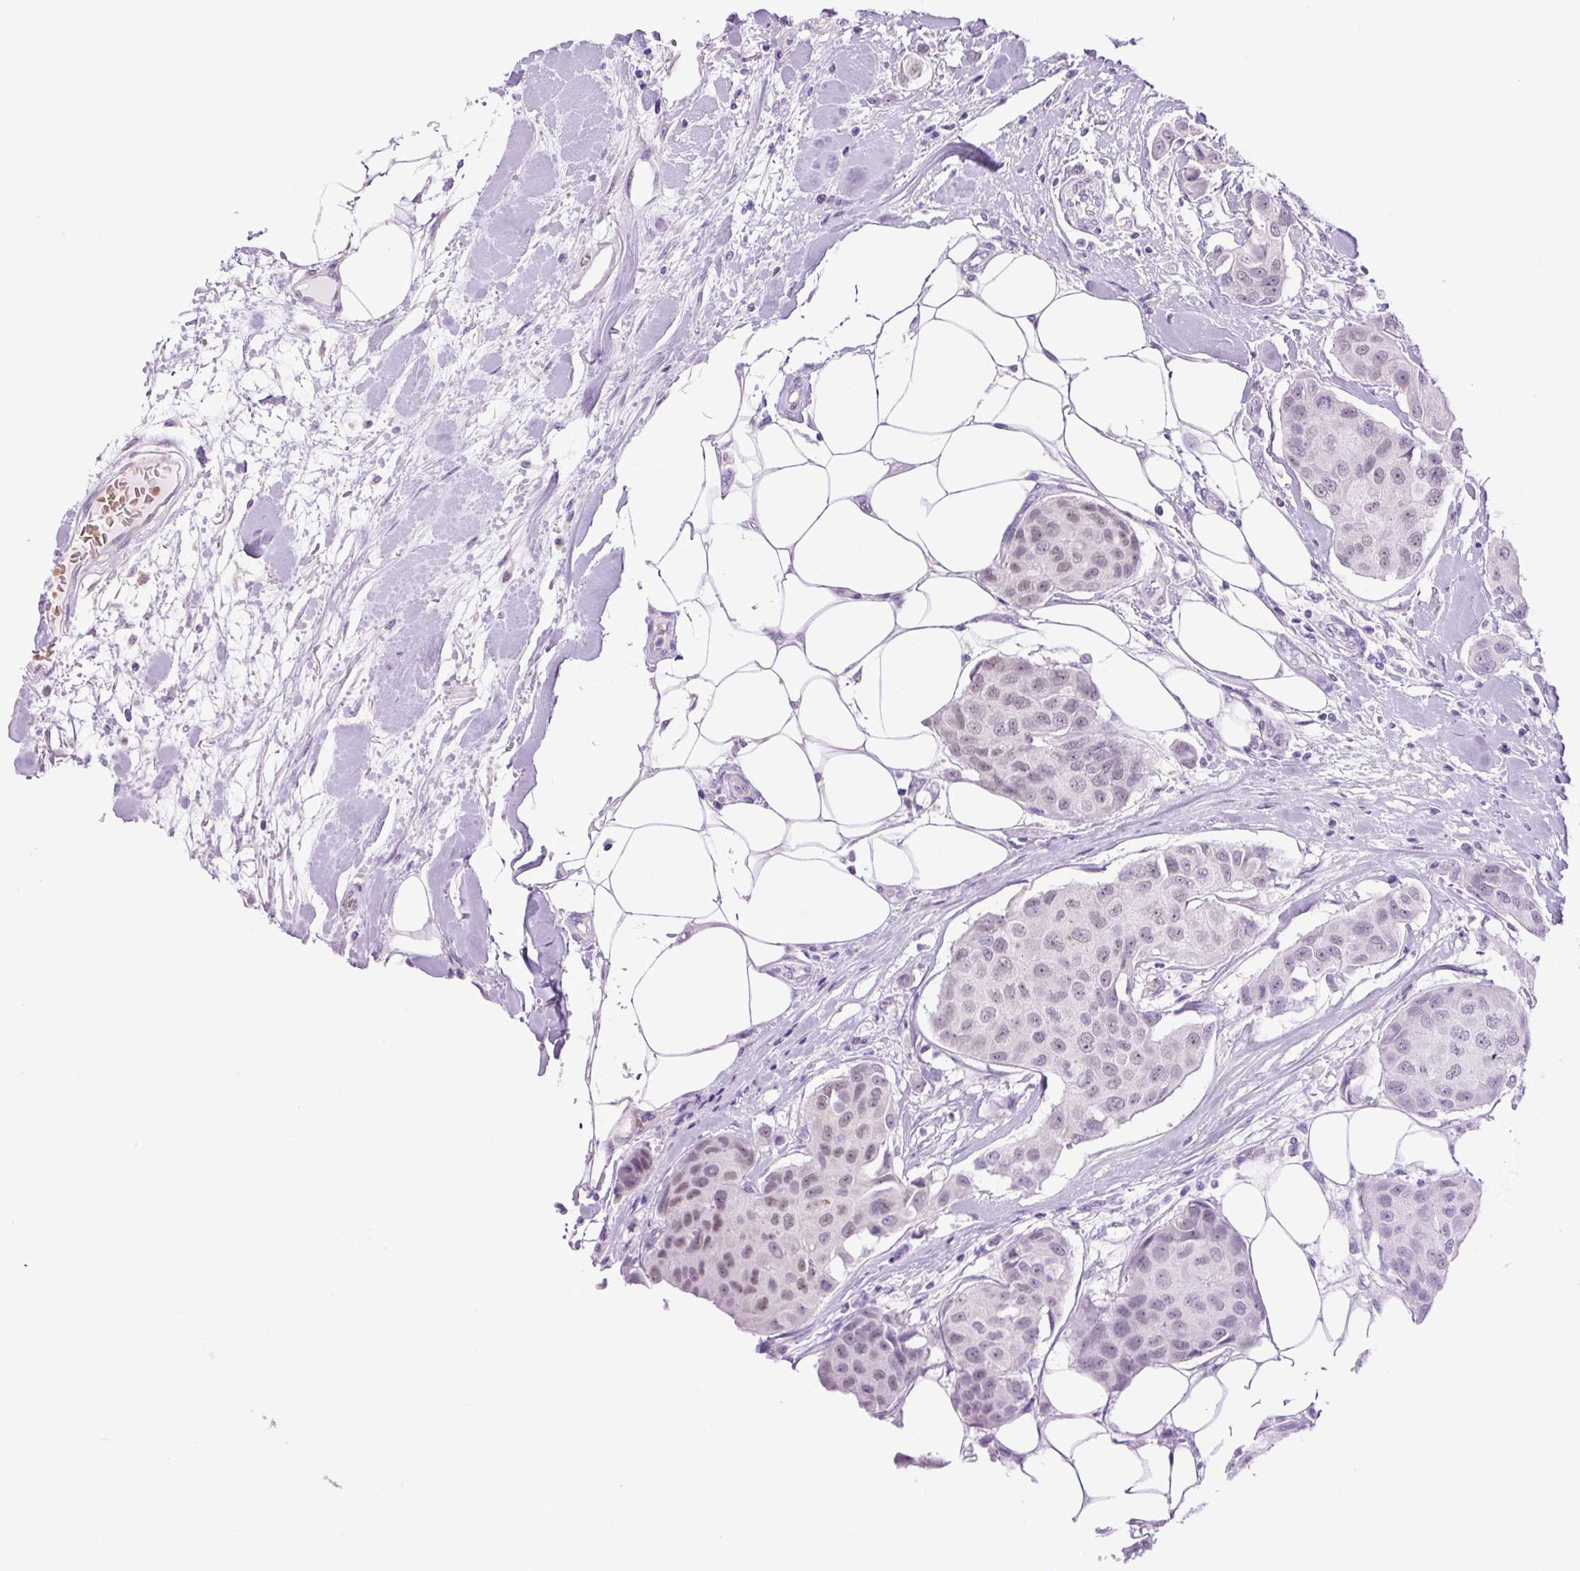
{"staining": {"intensity": "weak", "quantity": "25%-75%", "location": "nuclear"}, "tissue": "breast cancer", "cell_type": "Tumor cells", "image_type": "cancer", "snomed": [{"axis": "morphology", "description": "Duct carcinoma"}, {"axis": "topography", "description": "Breast"}, {"axis": "topography", "description": "Lymph node"}], "caption": "Immunohistochemistry (IHC) image of neoplastic tissue: human breast cancer (infiltrating ductal carcinoma) stained using IHC shows low levels of weak protein expression localized specifically in the nuclear of tumor cells, appearing as a nuclear brown color.", "gene": "SCO2", "patient": {"sex": "female", "age": 80}}